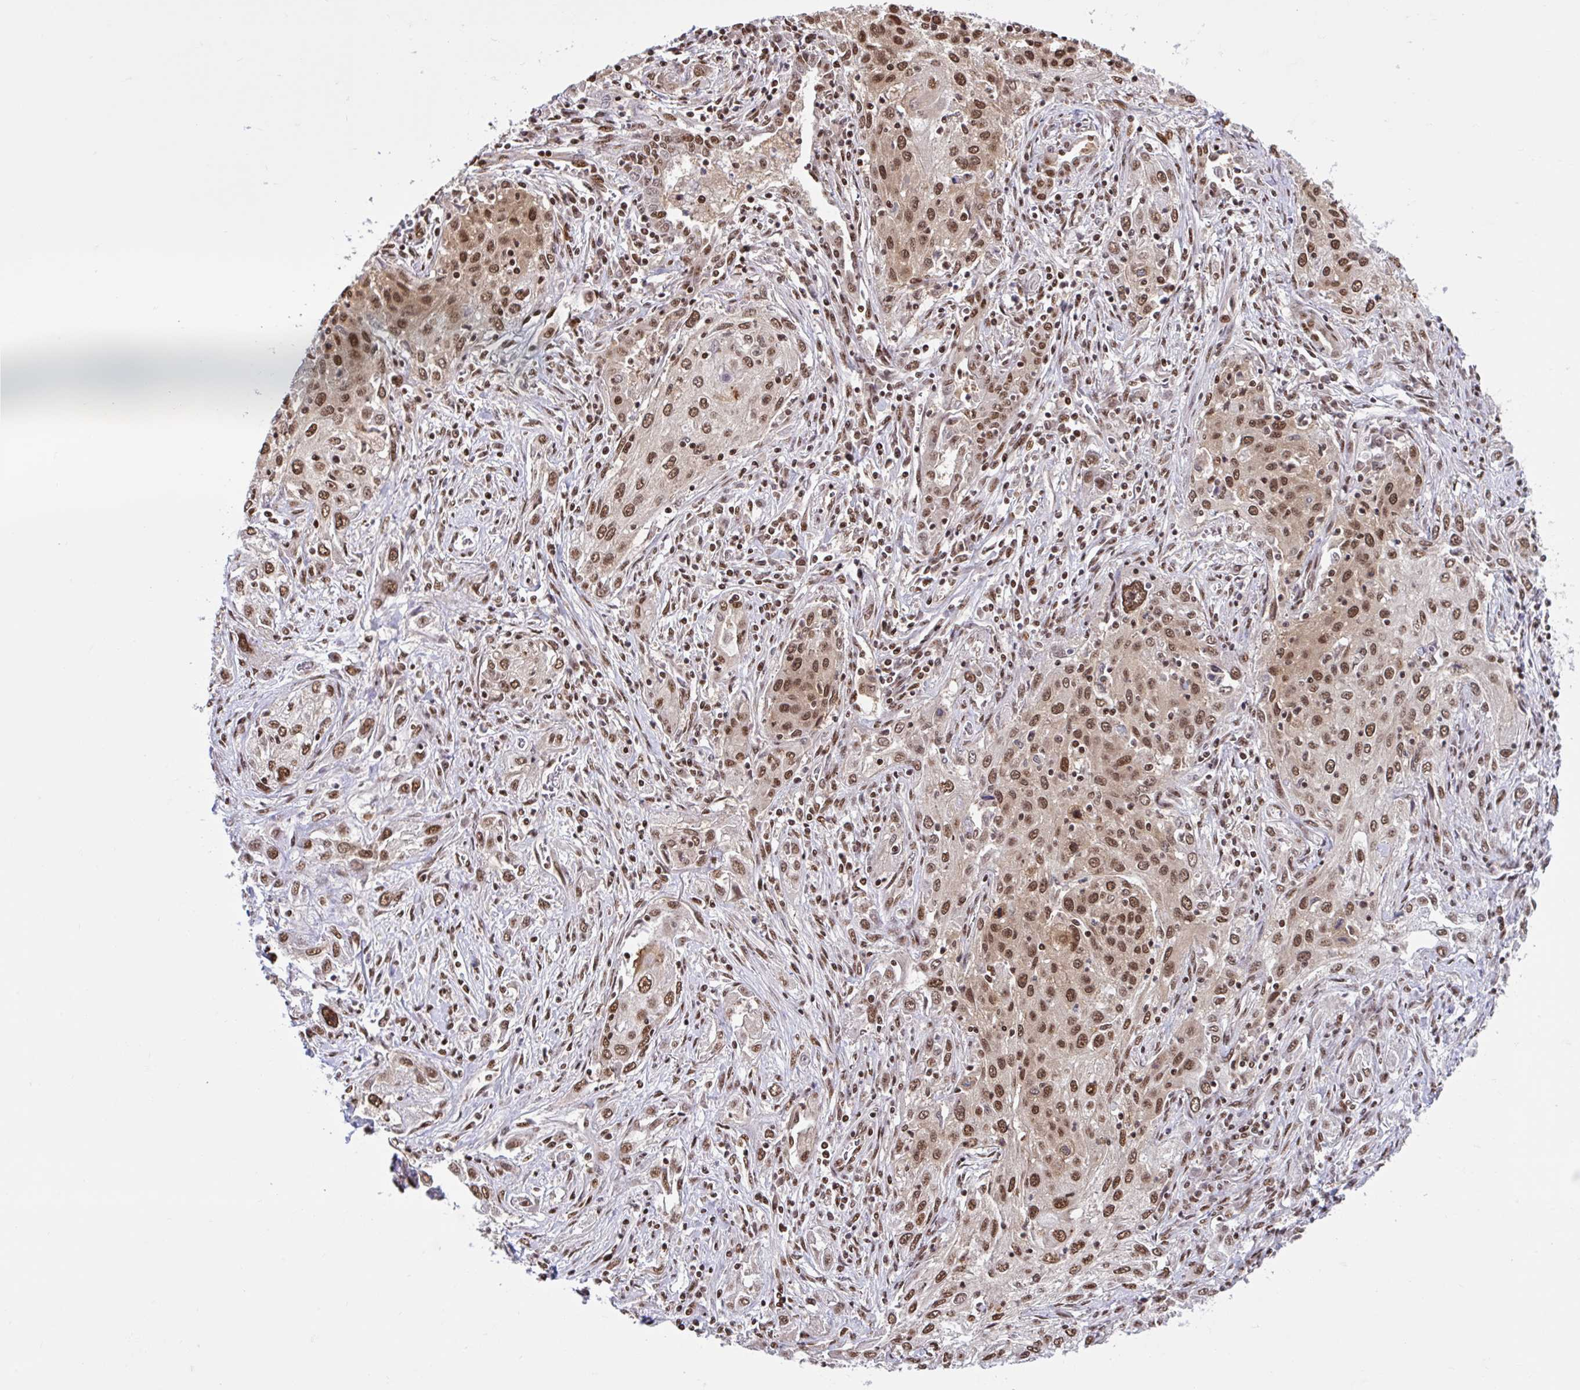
{"staining": {"intensity": "moderate", "quantity": ">75%", "location": "nuclear"}, "tissue": "lung cancer", "cell_type": "Tumor cells", "image_type": "cancer", "snomed": [{"axis": "morphology", "description": "Squamous cell carcinoma, NOS"}, {"axis": "topography", "description": "Lung"}], "caption": "There is medium levels of moderate nuclear staining in tumor cells of lung cancer (squamous cell carcinoma), as demonstrated by immunohistochemical staining (brown color).", "gene": "ABCA9", "patient": {"sex": "female", "age": 69}}